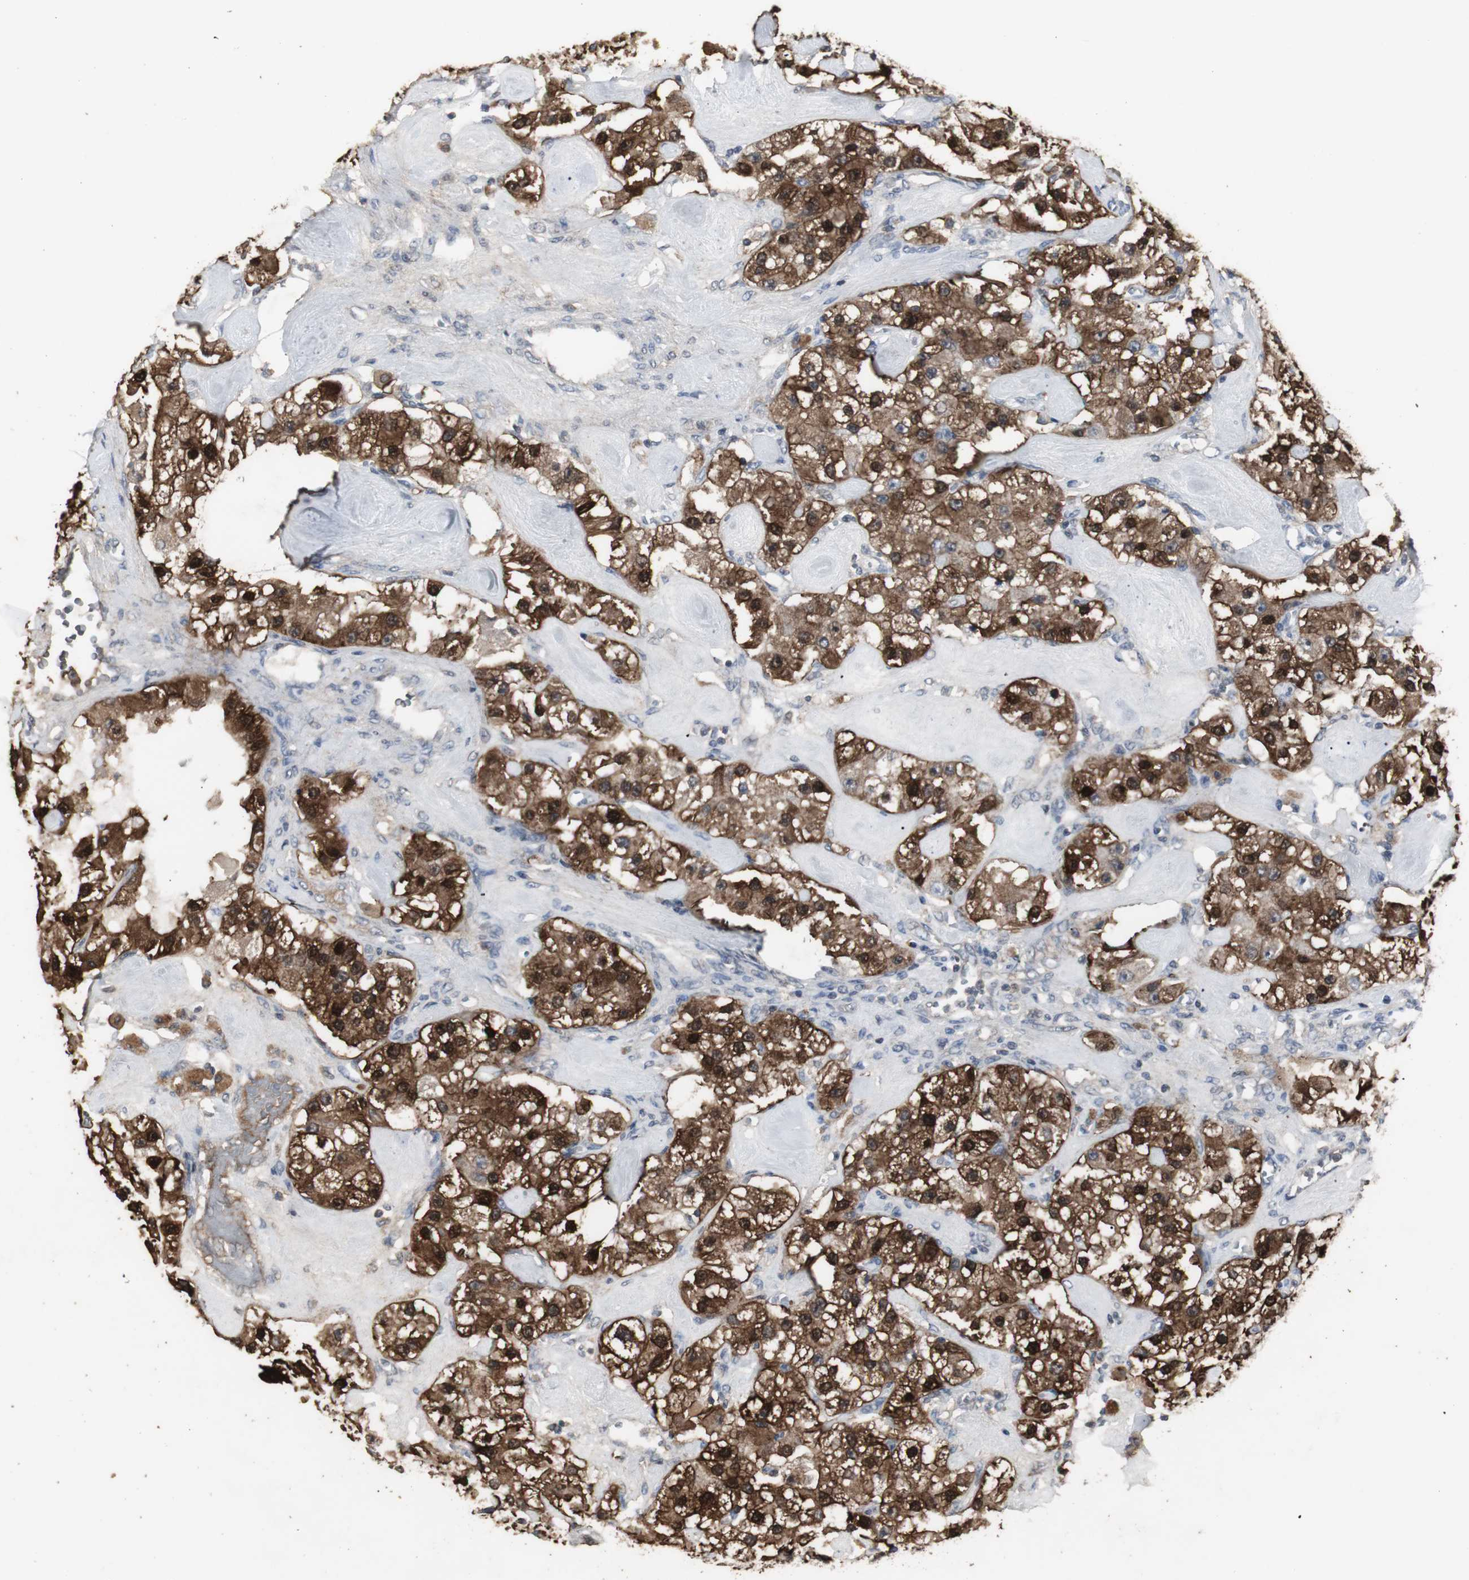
{"staining": {"intensity": "strong", "quantity": ">75%", "location": "cytoplasmic/membranous,nuclear"}, "tissue": "carcinoid", "cell_type": "Tumor cells", "image_type": "cancer", "snomed": [{"axis": "morphology", "description": "Carcinoid, malignant, NOS"}, {"axis": "topography", "description": "Pancreas"}], "caption": "Protein staining of carcinoid (malignant) tissue reveals strong cytoplasmic/membranous and nuclear staining in approximately >75% of tumor cells.", "gene": "HPRT1", "patient": {"sex": "male", "age": 41}}